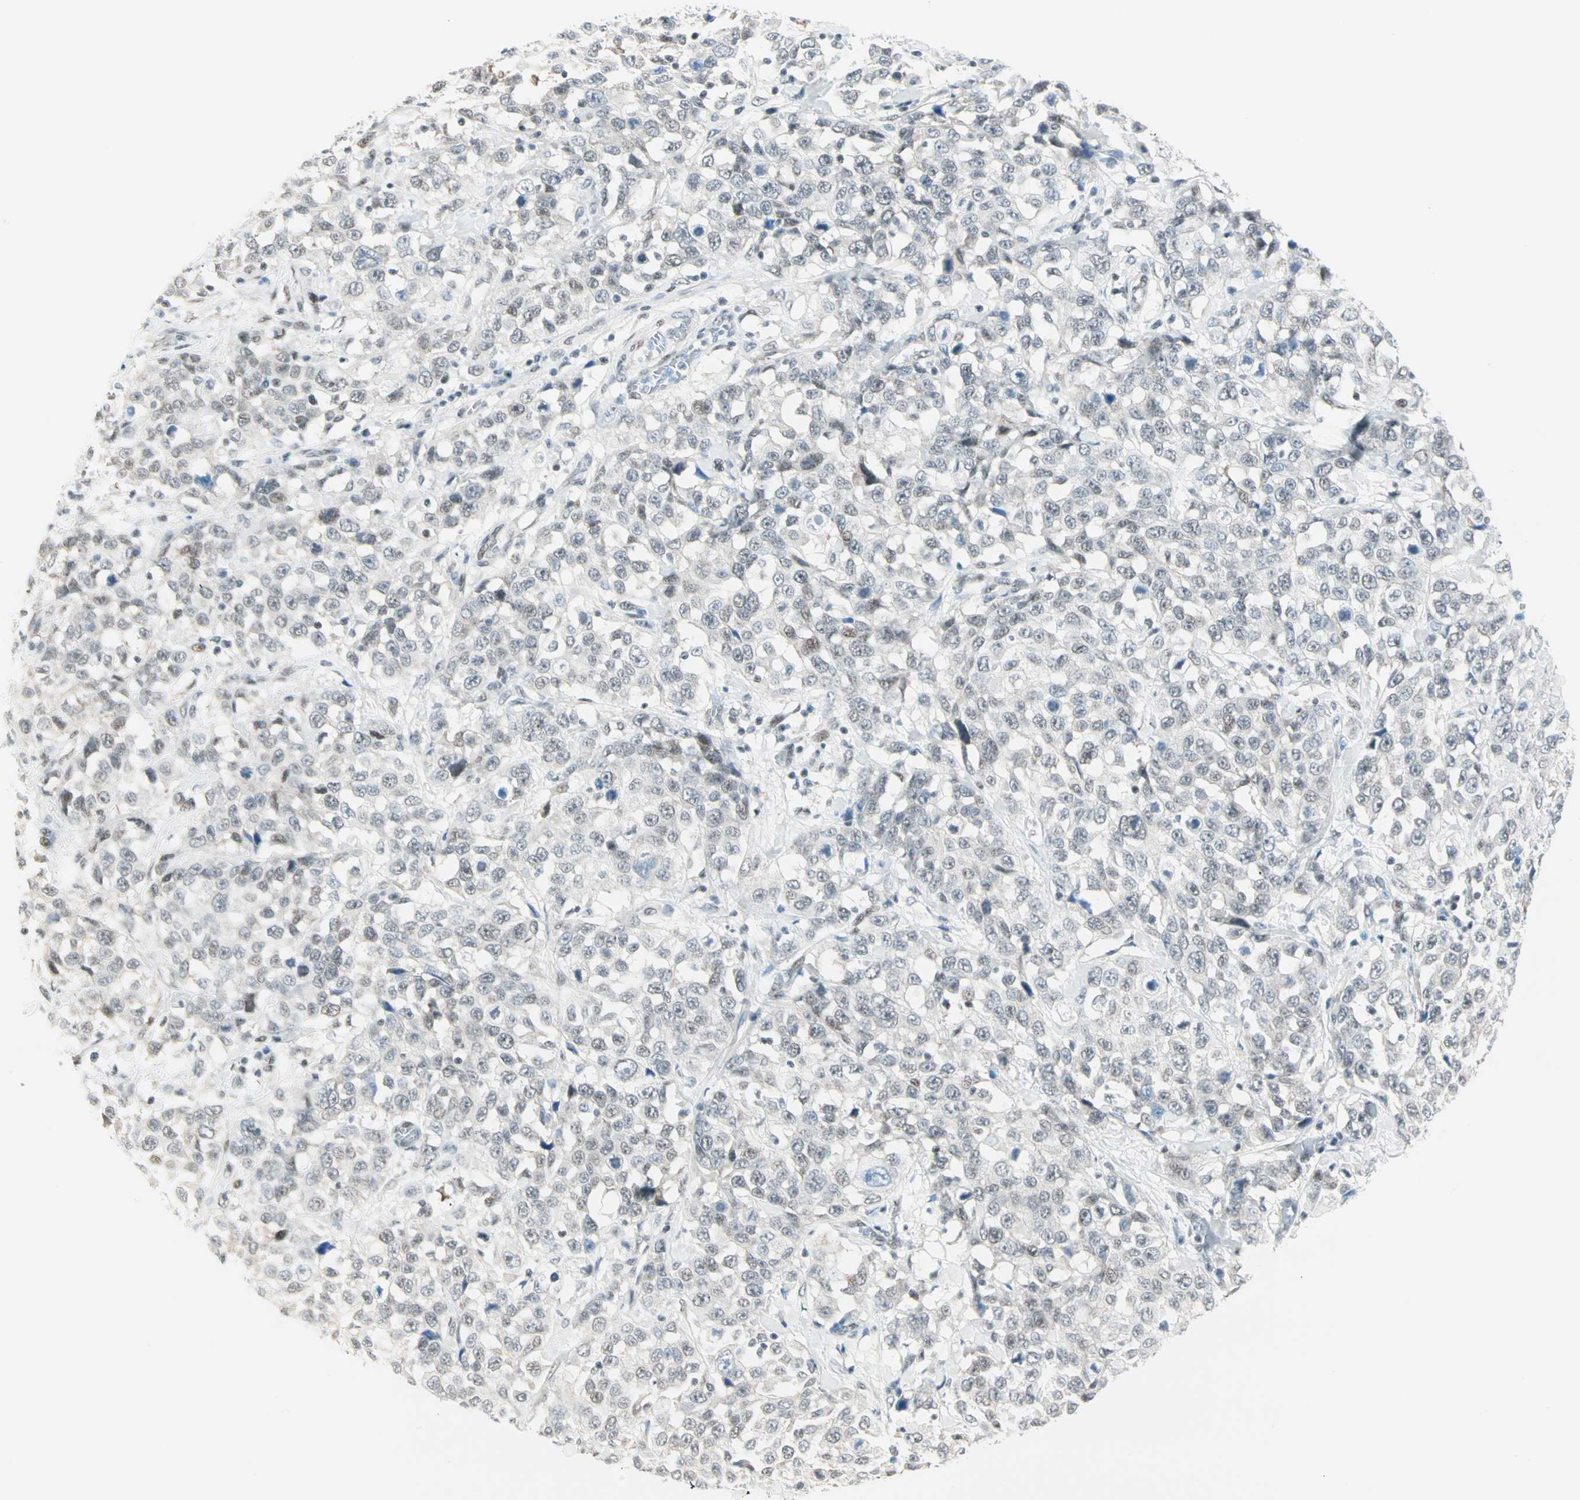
{"staining": {"intensity": "negative", "quantity": "none", "location": "none"}, "tissue": "stomach cancer", "cell_type": "Tumor cells", "image_type": "cancer", "snomed": [{"axis": "morphology", "description": "Normal tissue, NOS"}, {"axis": "morphology", "description": "Adenocarcinoma, NOS"}, {"axis": "topography", "description": "Stomach"}], "caption": "Stomach adenocarcinoma was stained to show a protein in brown. There is no significant expression in tumor cells.", "gene": "PKNOX1", "patient": {"sex": "male", "age": 48}}